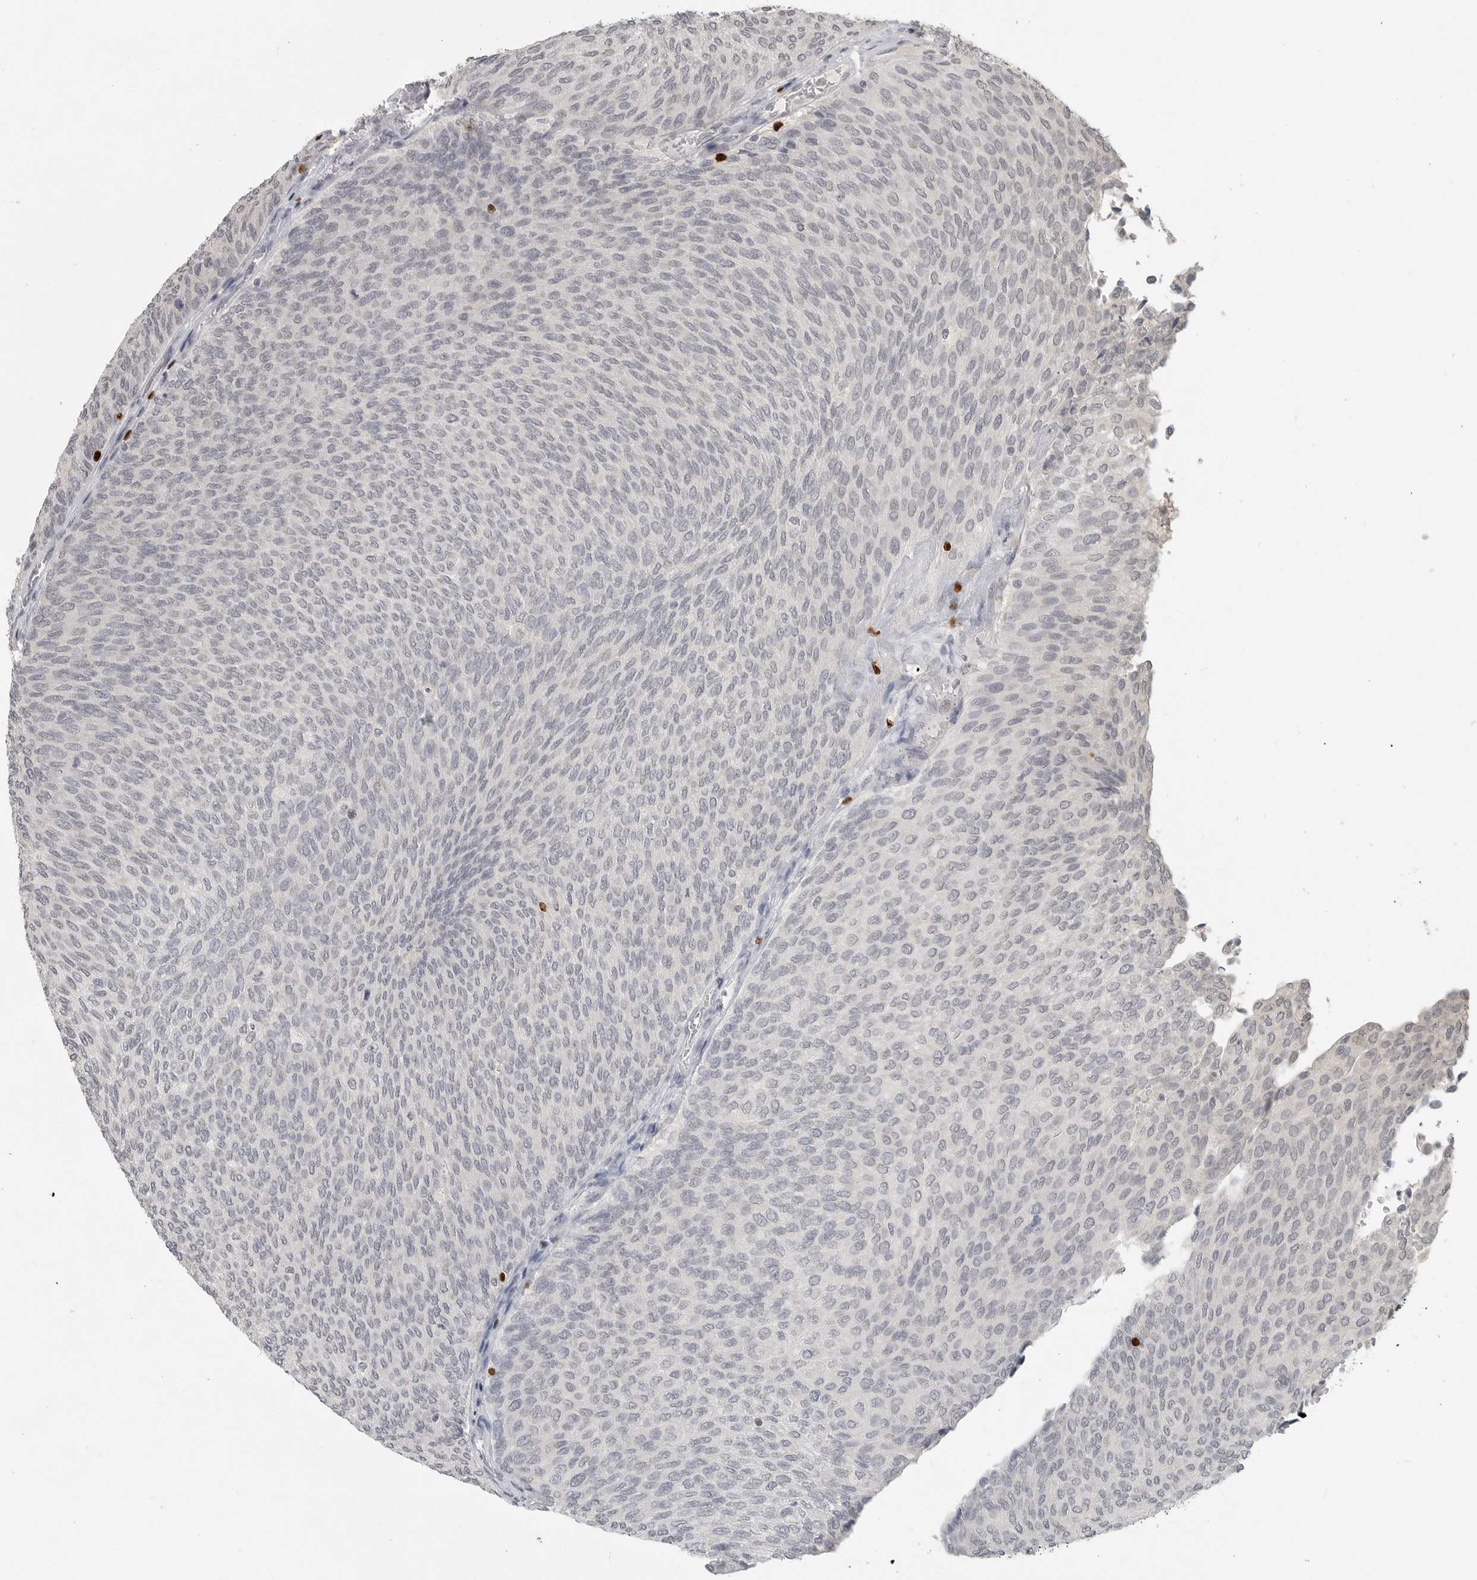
{"staining": {"intensity": "negative", "quantity": "none", "location": "none"}, "tissue": "urothelial cancer", "cell_type": "Tumor cells", "image_type": "cancer", "snomed": [{"axis": "morphology", "description": "Urothelial carcinoma, Low grade"}, {"axis": "topography", "description": "Urinary bladder"}], "caption": "Immunohistochemistry image of human low-grade urothelial carcinoma stained for a protein (brown), which demonstrates no positivity in tumor cells.", "gene": "FOXP3", "patient": {"sex": "female", "age": 79}}